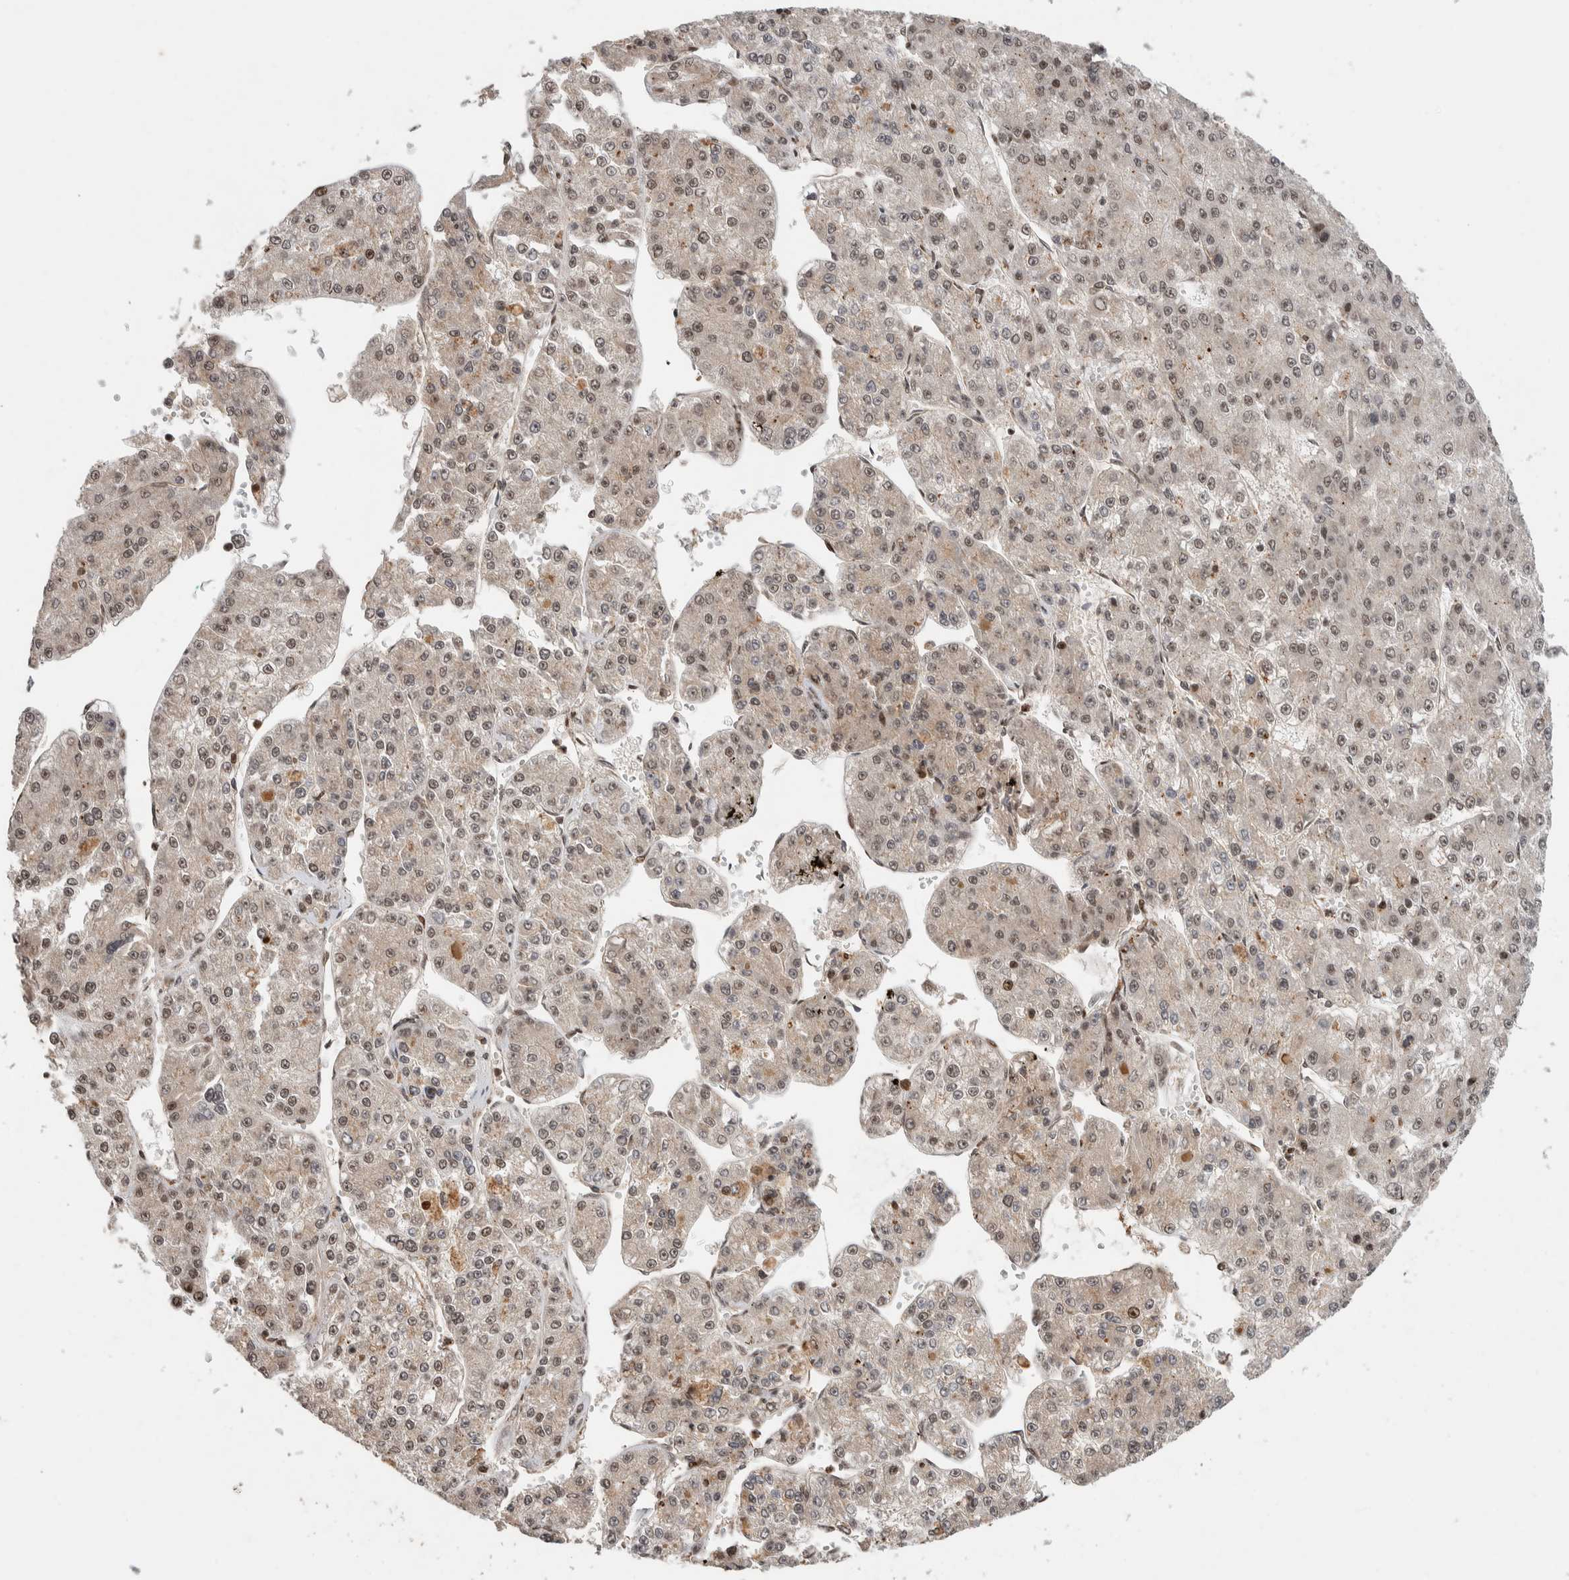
{"staining": {"intensity": "weak", "quantity": ">75%", "location": "nuclear"}, "tissue": "liver cancer", "cell_type": "Tumor cells", "image_type": "cancer", "snomed": [{"axis": "morphology", "description": "Carcinoma, Hepatocellular, NOS"}, {"axis": "topography", "description": "Liver"}], "caption": "The immunohistochemical stain shows weak nuclear expression in tumor cells of liver cancer (hepatocellular carcinoma) tissue.", "gene": "ZNF521", "patient": {"sex": "female", "age": 73}}